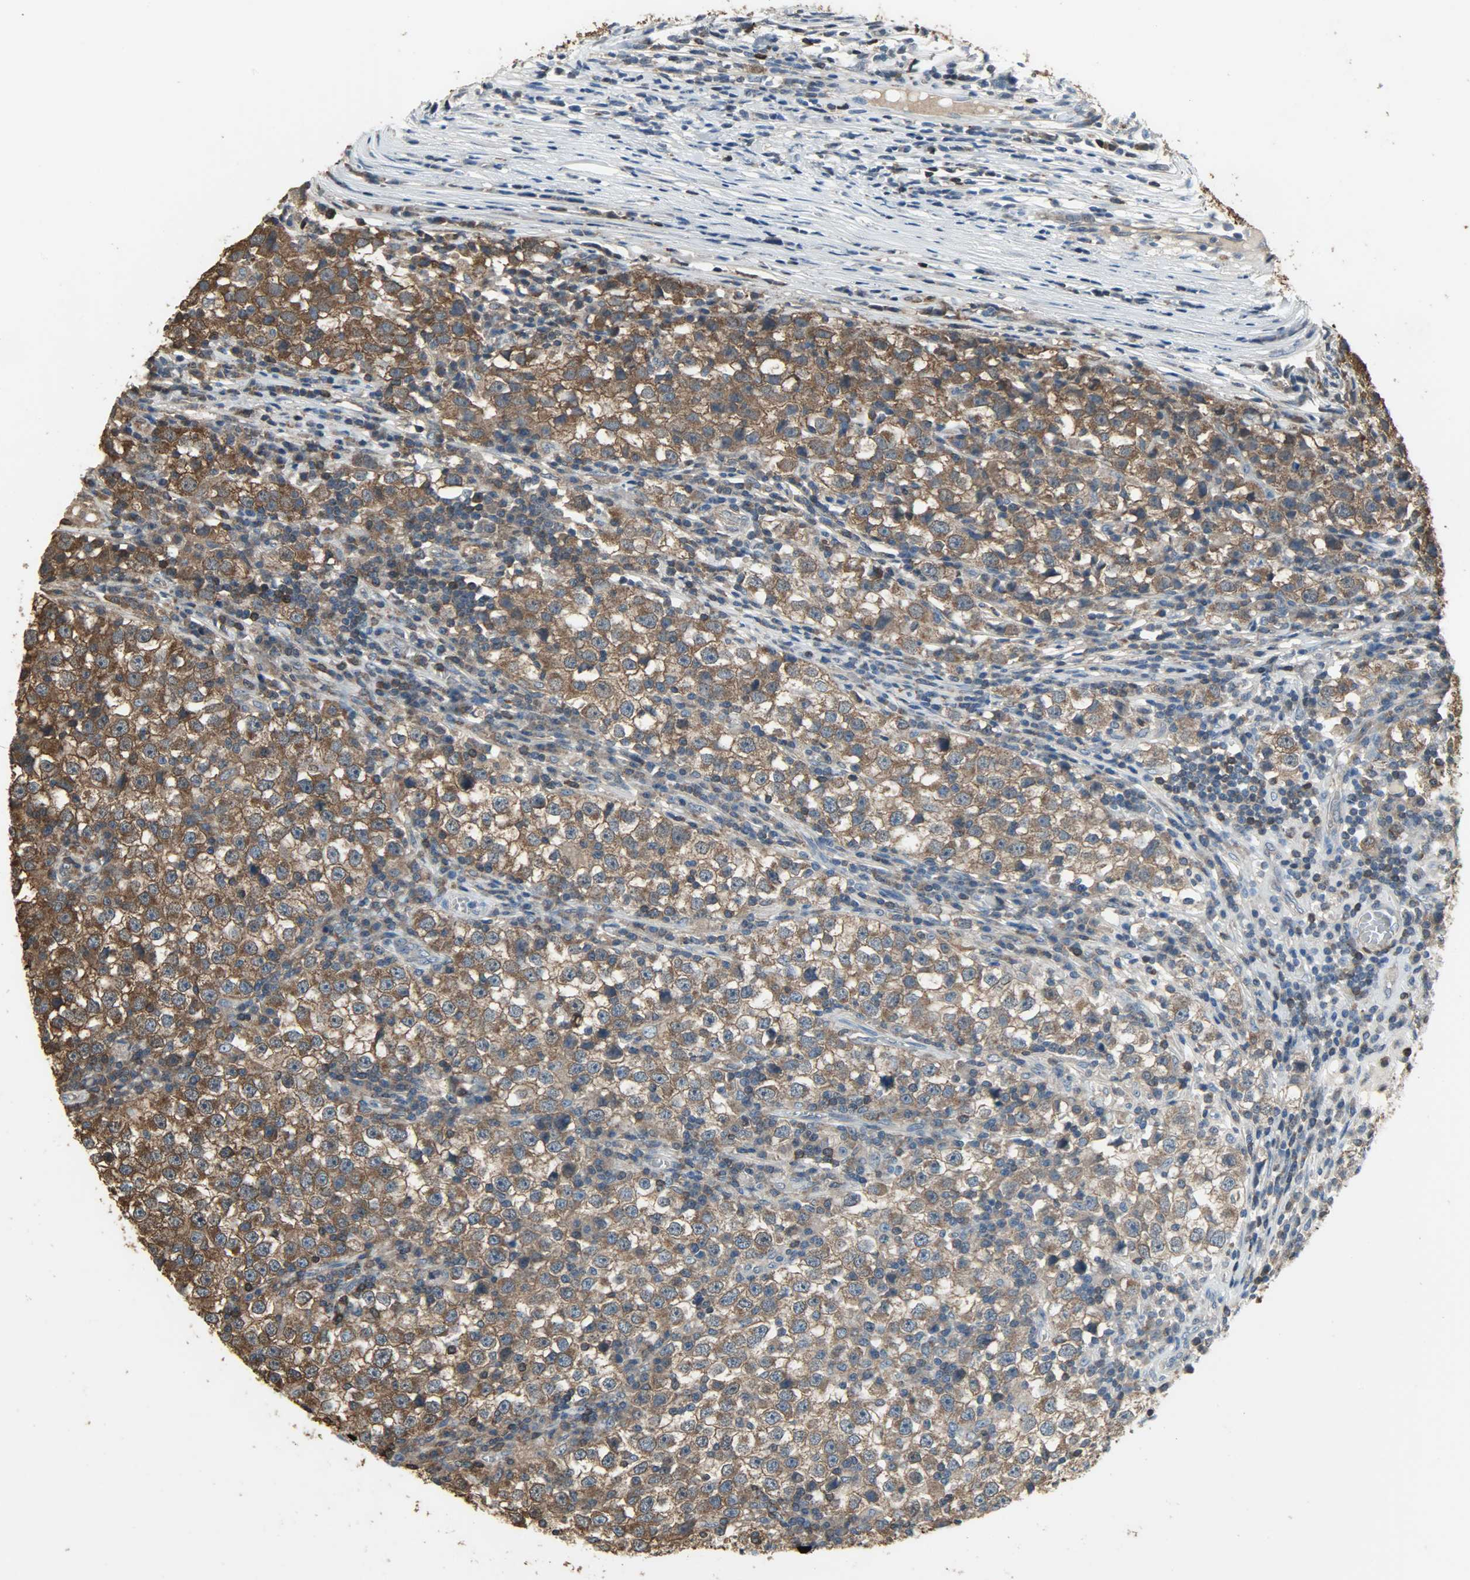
{"staining": {"intensity": "moderate", "quantity": ">75%", "location": "cytoplasmic/membranous"}, "tissue": "testis cancer", "cell_type": "Tumor cells", "image_type": "cancer", "snomed": [{"axis": "morphology", "description": "Seminoma, NOS"}, {"axis": "topography", "description": "Testis"}], "caption": "Tumor cells show medium levels of moderate cytoplasmic/membranous positivity in about >75% of cells in human seminoma (testis).", "gene": "LDHB", "patient": {"sex": "male", "age": 65}}